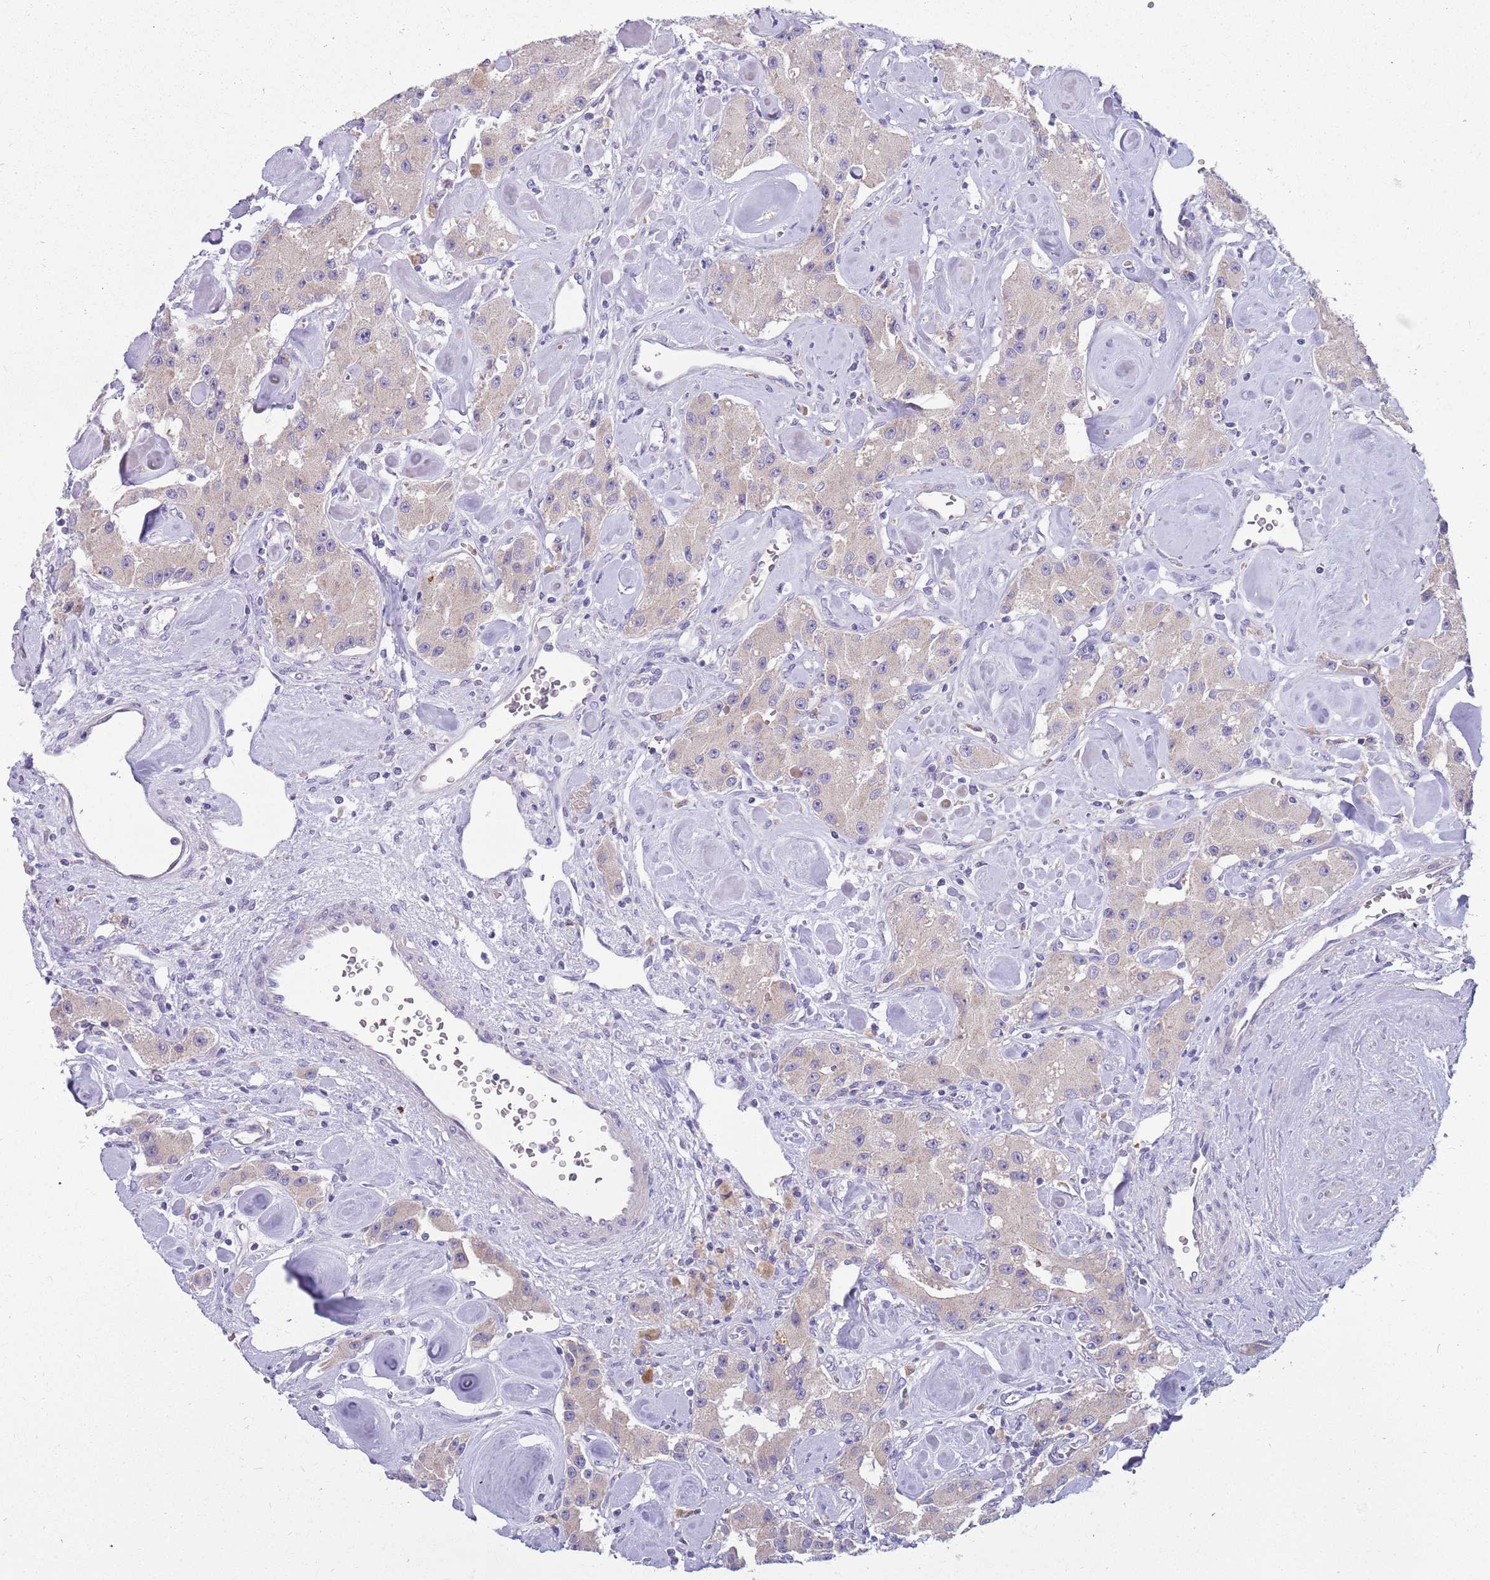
{"staining": {"intensity": "weak", "quantity": "<25%", "location": "cytoplasmic/membranous"}, "tissue": "carcinoid", "cell_type": "Tumor cells", "image_type": "cancer", "snomed": [{"axis": "morphology", "description": "Carcinoid, malignant, NOS"}, {"axis": "topography", "description": "Pancreas"}], "caption": "DAB immunohistochemical staining of malignant carcinoid exhibits no significant expression in tumor cells.", "gene": "DDHD1", "patient": {"sex": "male", "age": 41}}